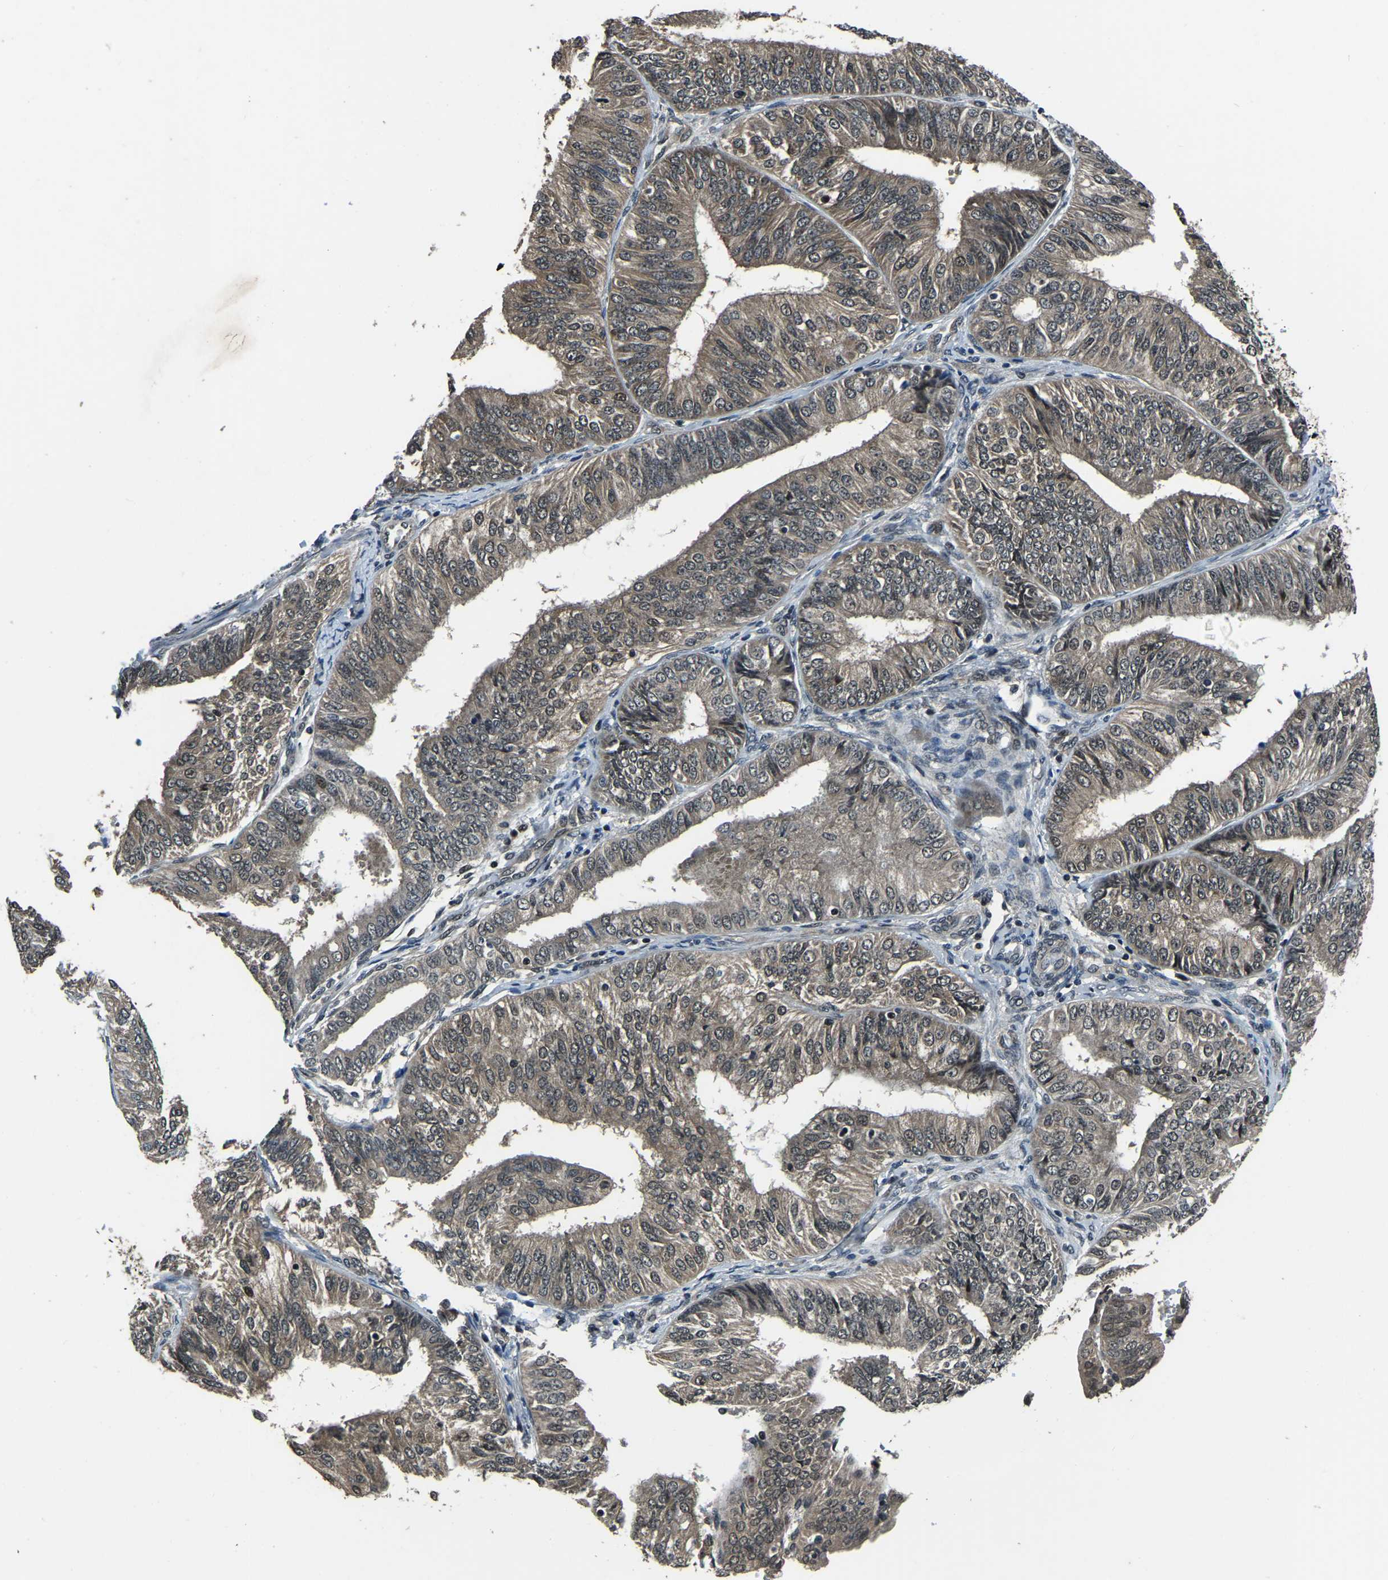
{"staining": {"intensity": "weak", "quantity": ">75%", "location": "cytoplasmic/membranous"}, "tissue": "endometrial cancer", "cell_type": "Tumor cells", "image_type": "cancer", "snomed": [{"axis": "morphology", "description": "Adenocarcinoma, NOS"}, {"axis": "topography", "description": "Endometrium"}], "caption": "Protein expression analysis of human adenocarcinoma (endometrial) reveals weak cytoplasmic/membranous staining in about >75% of tumor cells. (Brightfield microscopy of DAB IHC at high magnification).", "gene": "ANKIB1", "patient": {"sex": "female", "age": 58}}